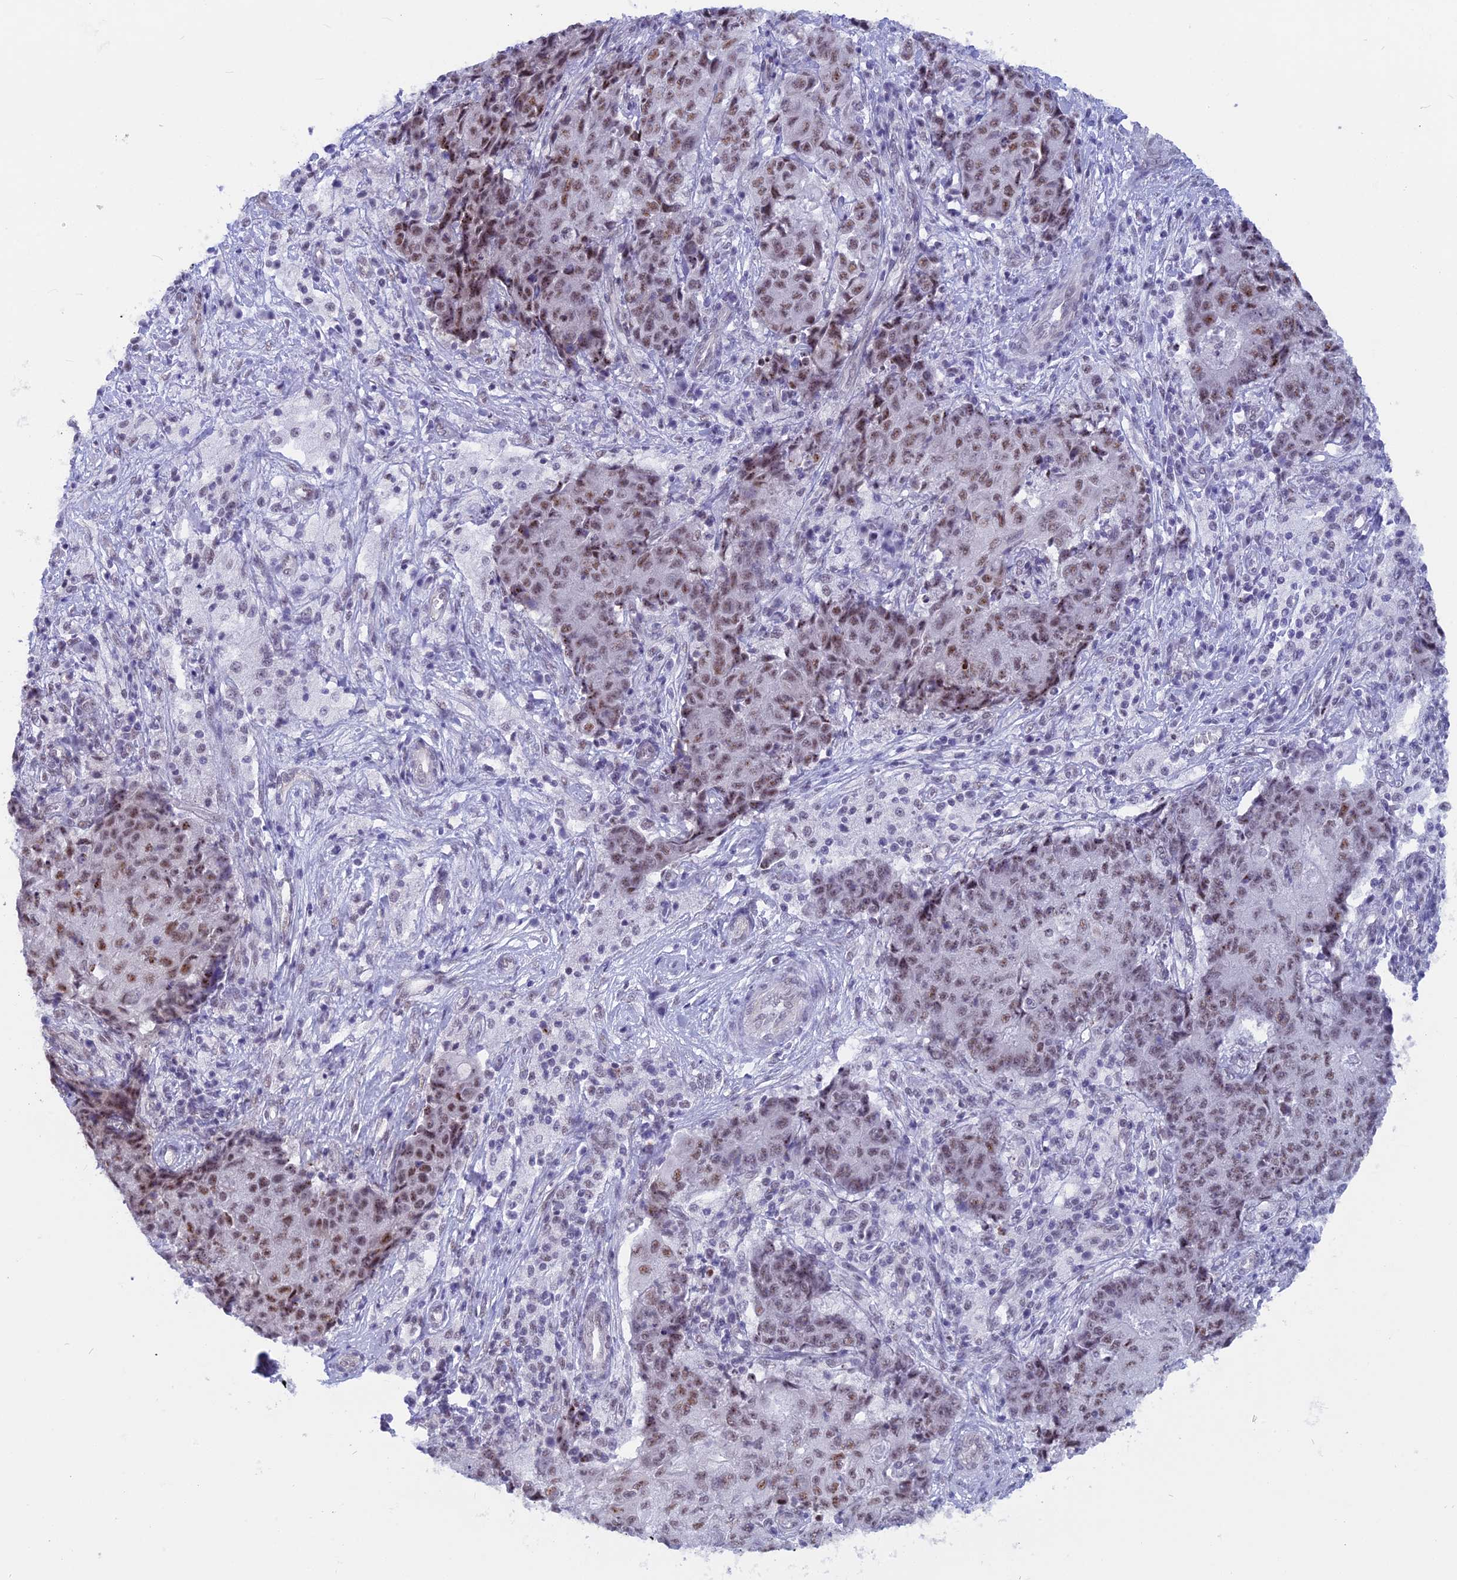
{"staining": {"intensity": "moderate", "quantity": ">75%", "location": "nuclear"}, "tissue": "ovarian cancer", "cell_type": "Tumor cells", "image_type": "cancer", "snomed": [{"axis": "morphology", "description": "Carcinoma, endometroid"}, {"axis": "topography", "description": "Ovary"}], "caption": "A histopathology image showing moderate nuclear positivity in about >75% of tumor cells in ovarian cancer (endometroid carcinoma), as visualized by brown immunohistochemical staining.", "gene": "SRSF5", "patient": {"sex": "female", "age": 42}}